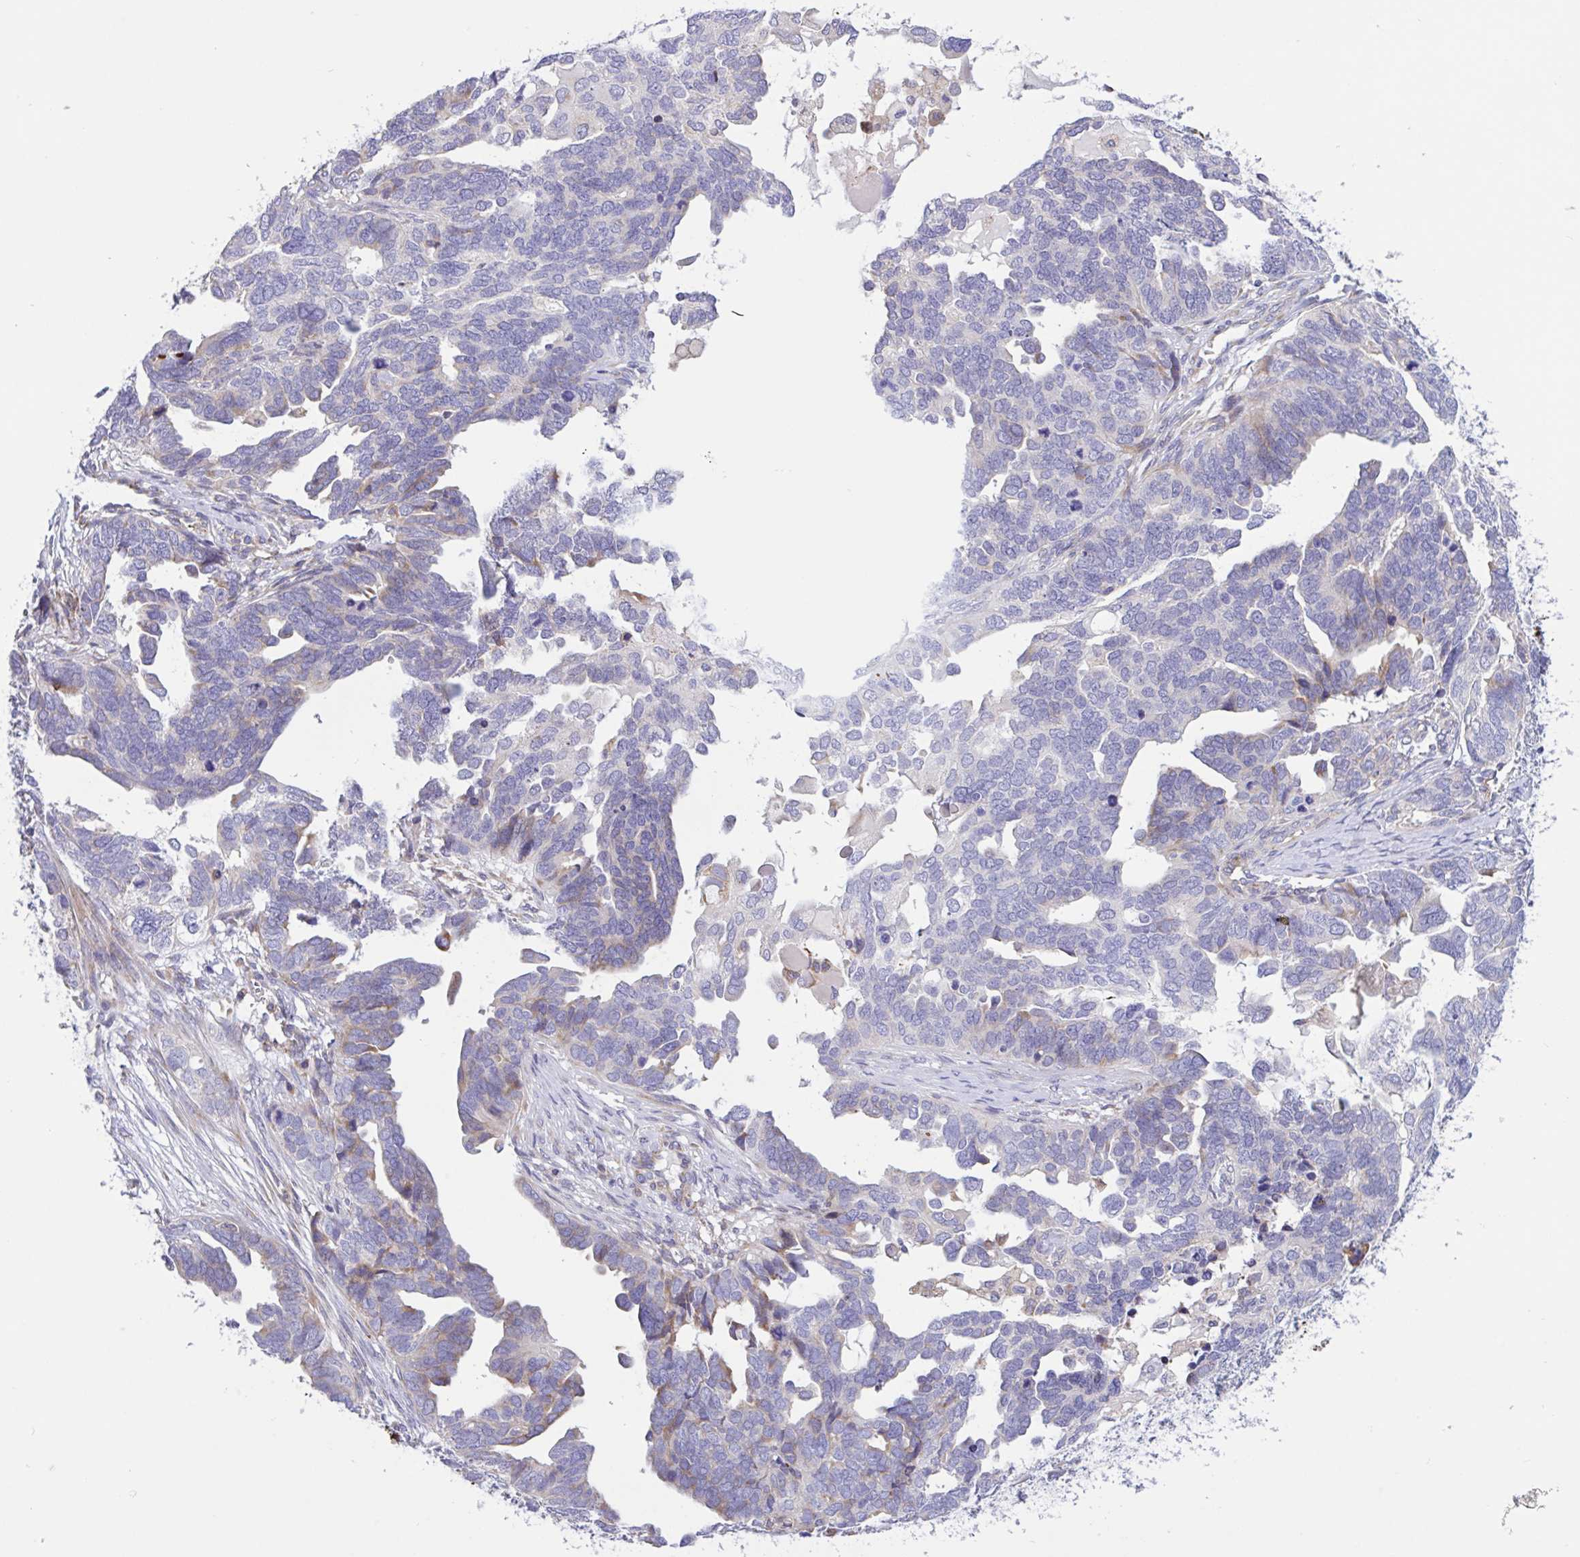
{"staining": {"intensity": "weak", "quantity": "<25%", "location": "cytoplasmic/membranous"}, "tissue": "ovarian cancer", "cell_type": "Tumor cells", "image_type": "cancer", "snomed": [{"axis": "morphology", "description": "Cystadenocarcinoma, serous, NOS"}, {"axis": "topography", "description": "Ovary"}], "caption": "IHC histopathology image of serous cystadenocarcinoma (ovarian) stained for a protein (brown), which reveals no positivity in tumor cells. Nuclei are stained in blue.", "gene": "DSC3", "patient": {"sex": "female", "age": 51}}